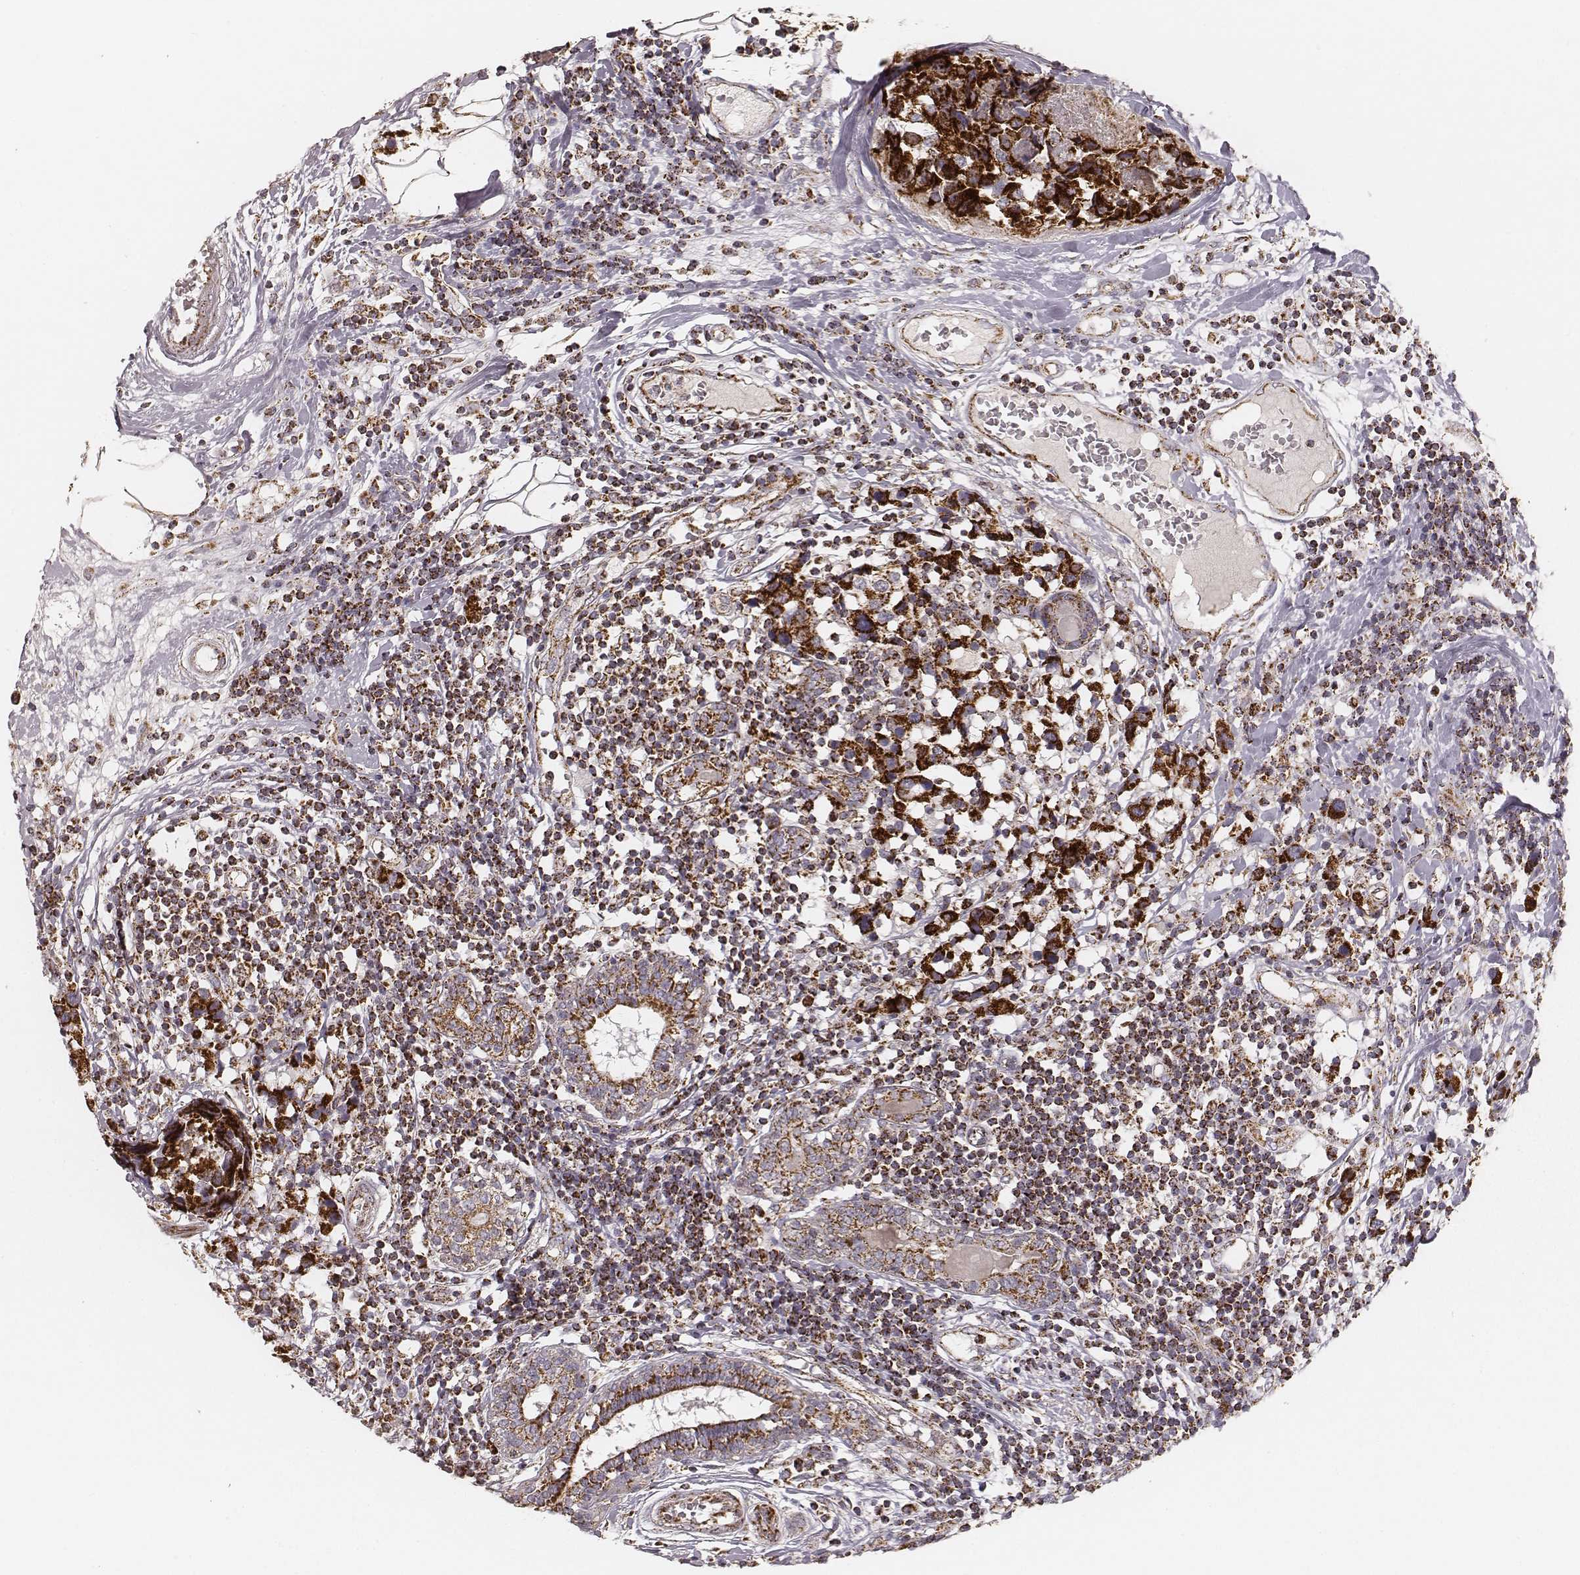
{"staining": {"intensity": "strong", "quantity": ">75%", "location": "cytoplasmic/membranous"}, "tissue": "breast cancer", "cell_type": "Tumor cells", "image_type": "cancer", "snomed": [{"axis": "morphology", "description": "Lobular carcinoma"}, {"axis": "topography", "description": "Breast"}], "caption": "Breast lobular carcinoma was stained to show a protein in brown. There is high levels of strong cytoplasmic/membranous expression in approximately >75% of tumor cells. (DAB (3,3'-diaminobenzidine) IHC with brightfield microscopy, high magnification).", "gene": "CS", "patient": {"sex": "female", "age": 59}}